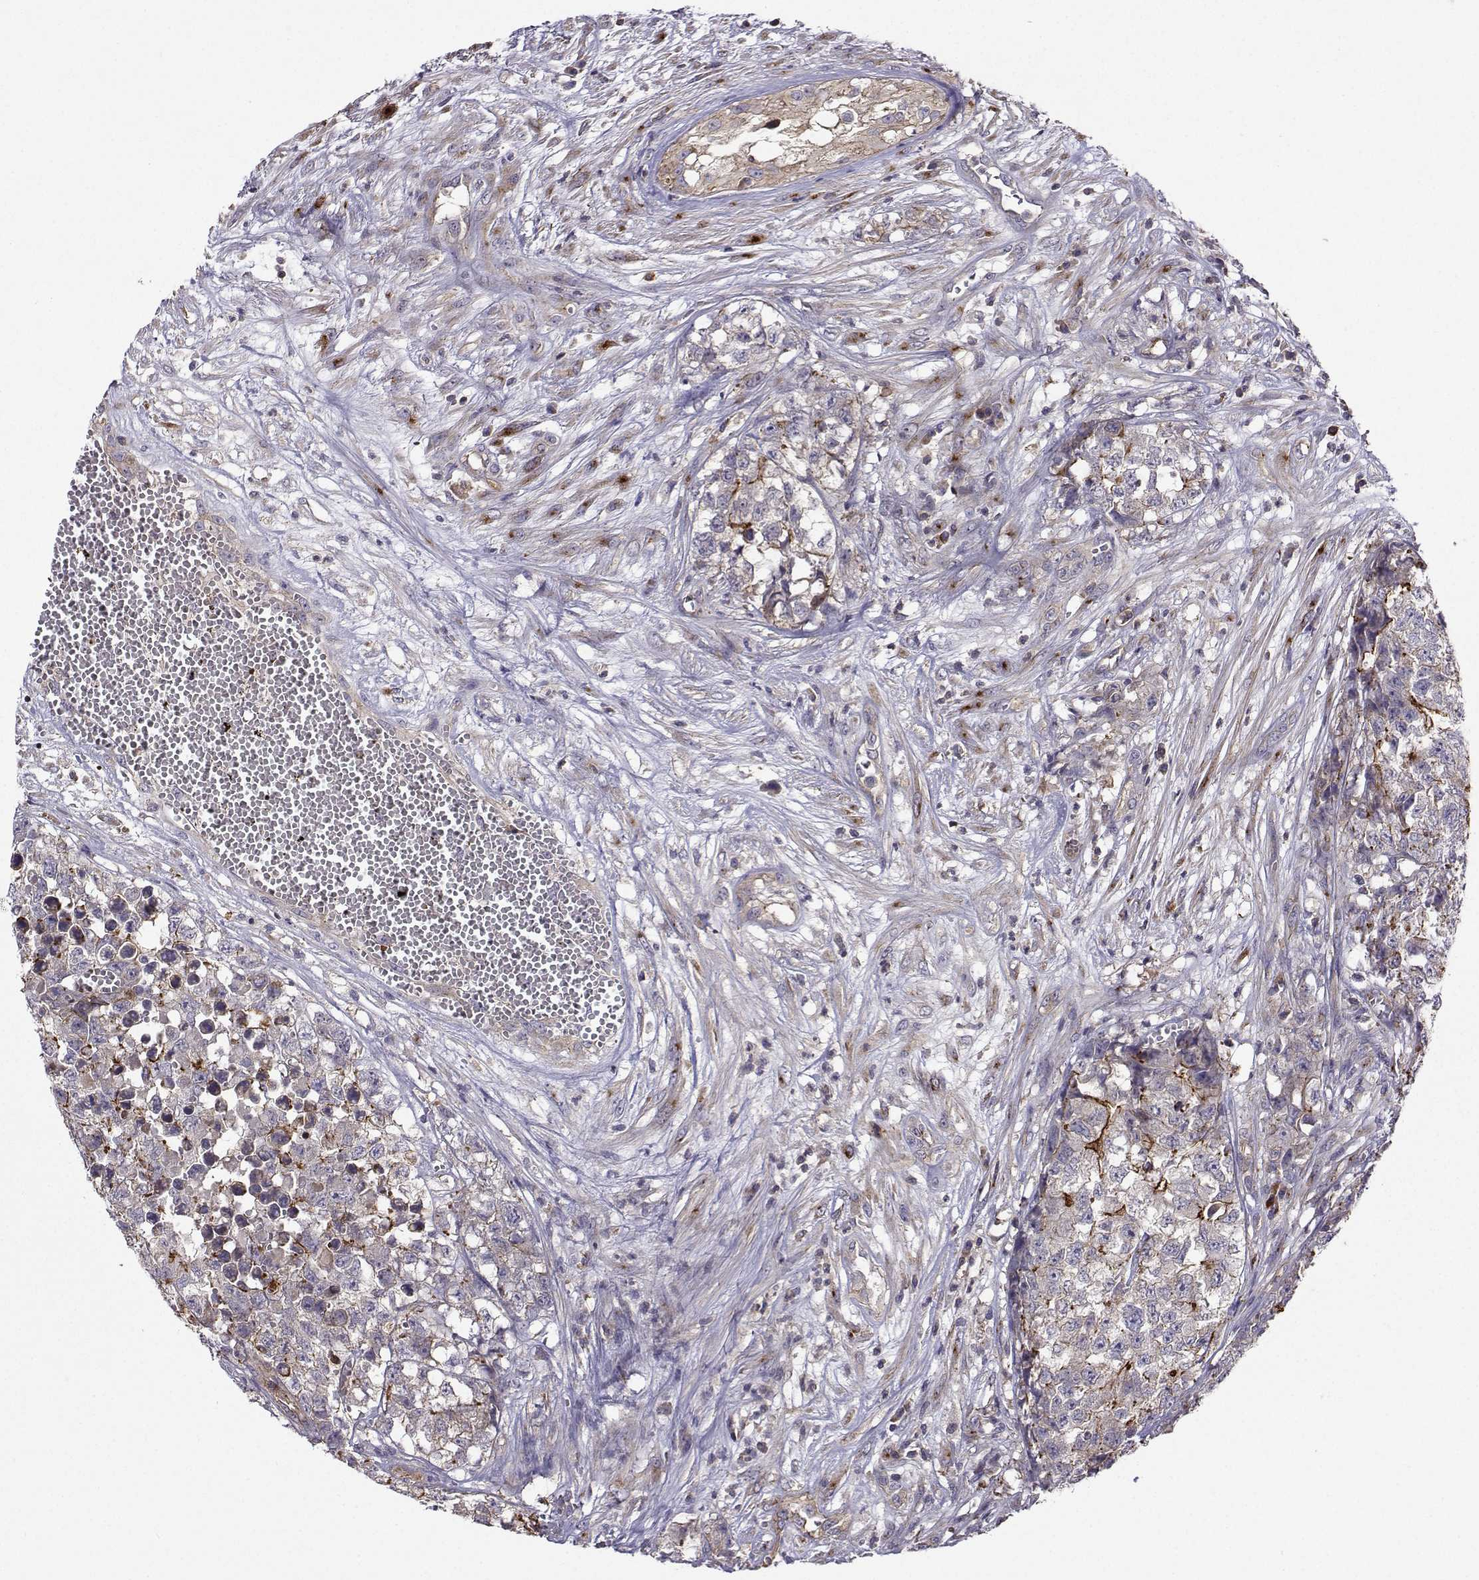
{"staining": {"intensity": "strong", "quantity": "<25%", "location": "cytoplasmic/membranous"}, "tissue": "testis cancer", "cell_type": "Tumor cells", "image_type": "cancer", "snomed": [{"axis": "morphology", "description": "Seminoma, NOS"}, {"axis": "morphology", "description": "Carcinoma, Embryonal, NOS"}, {"axis": "topography", "description": "Testis"}], "caption": "High-magnification brightfield microscopy of seminoma (testis) stained with DAB (brown) and counterstained with hematoxylin (blue). tumor cells exhibit strong cytoplasmic/membranous positivity is present in about<25% of cells.", "gene": "ITGB8", "patient": {"sex": "male", "age": 22}}